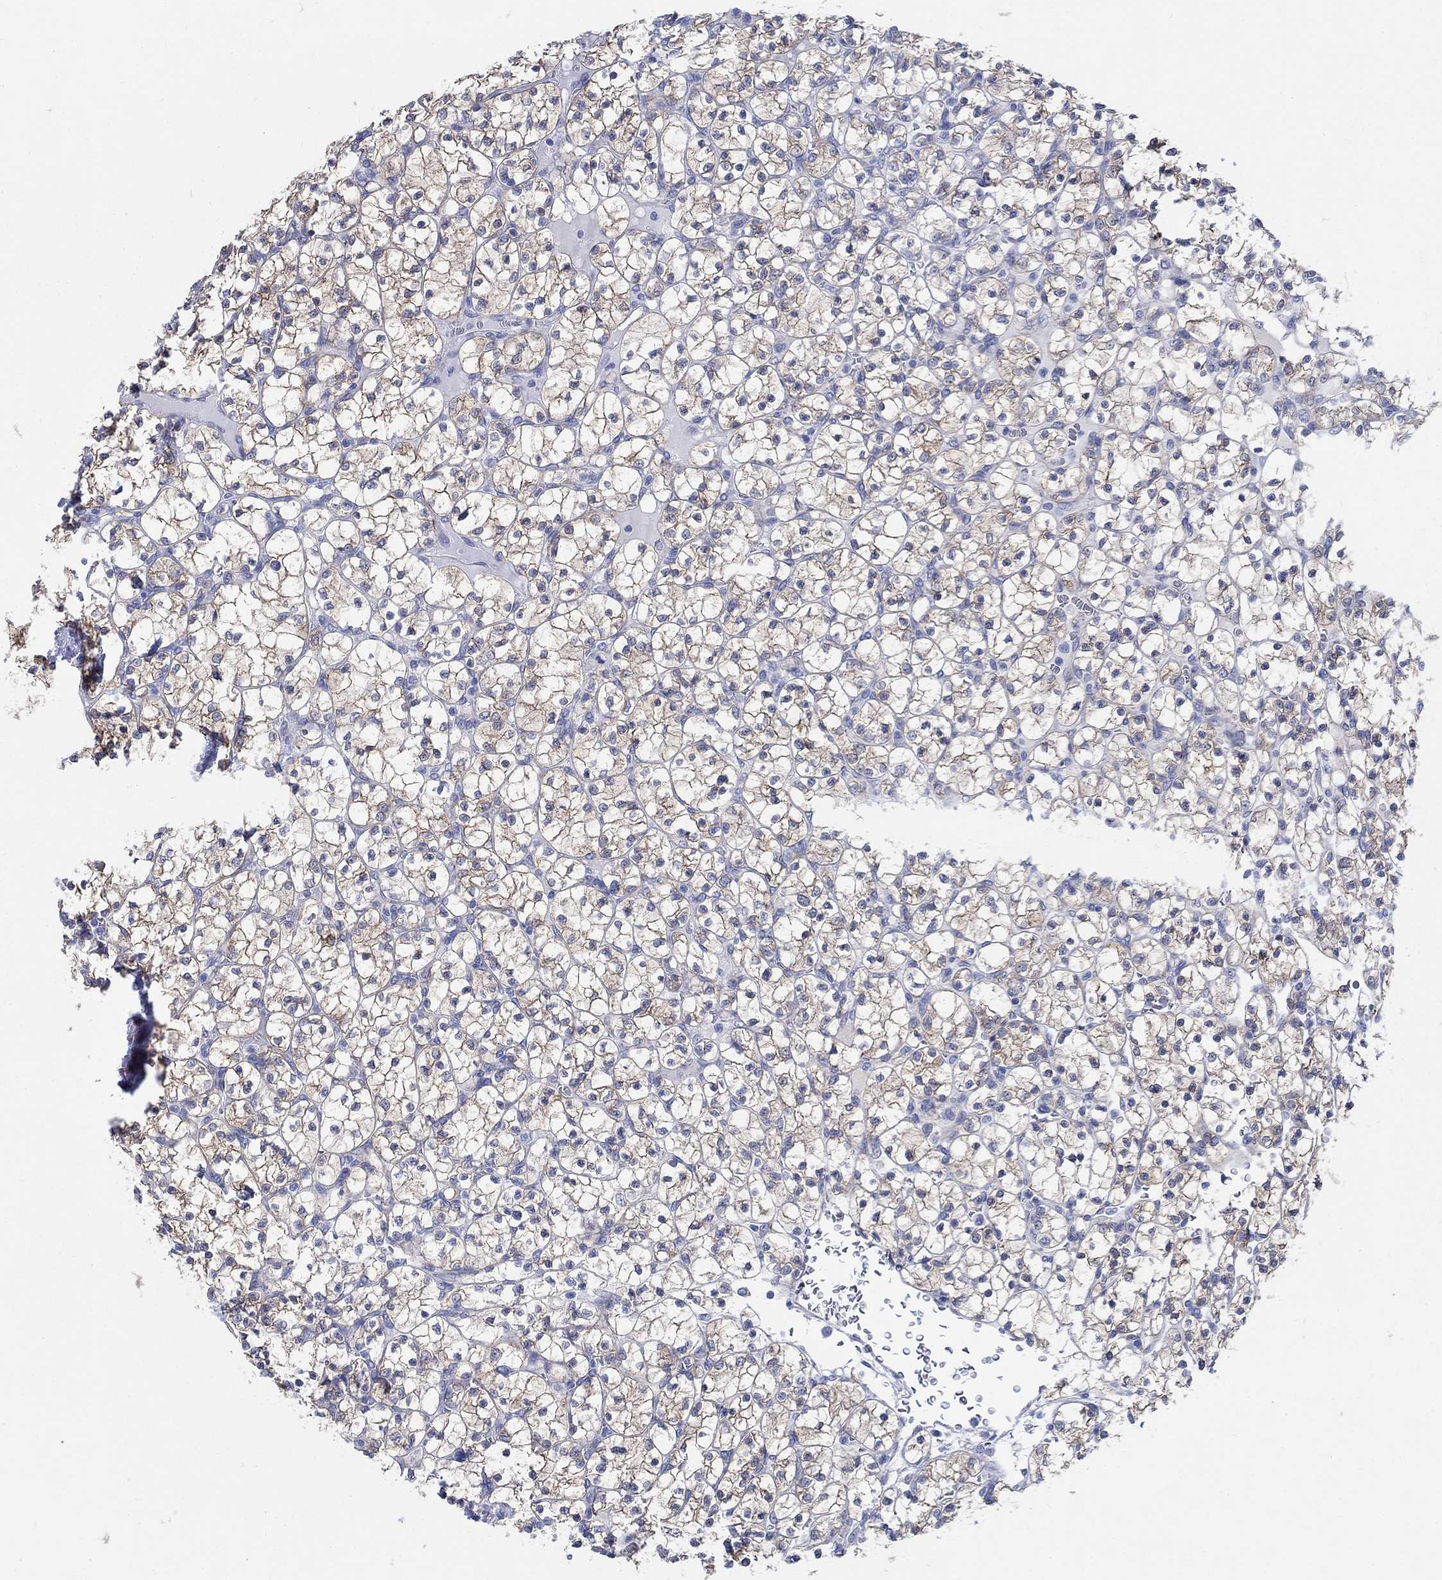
{"staining": {"intensity": "weak", "quantity": ">75%", "location": "cytoplasmic/membranous"}, "tissue": "renal cancer", "cell_type": "Tumor cells", "image_type": "cancer", "snomed": [{"axis": "morphology", "description": "Adenocarcinoma, NOS"}, {"axis": "topography", "description": "Kidney"}], "caption": "Weak cytoplasmic/membranous staining for a protein is seen in approximately >75% of tumor cells of renal cancer using immunohistochemistry (IHC).", "gene": "ZDHHC14", "patient": {"sex": "female", "age": 89}}